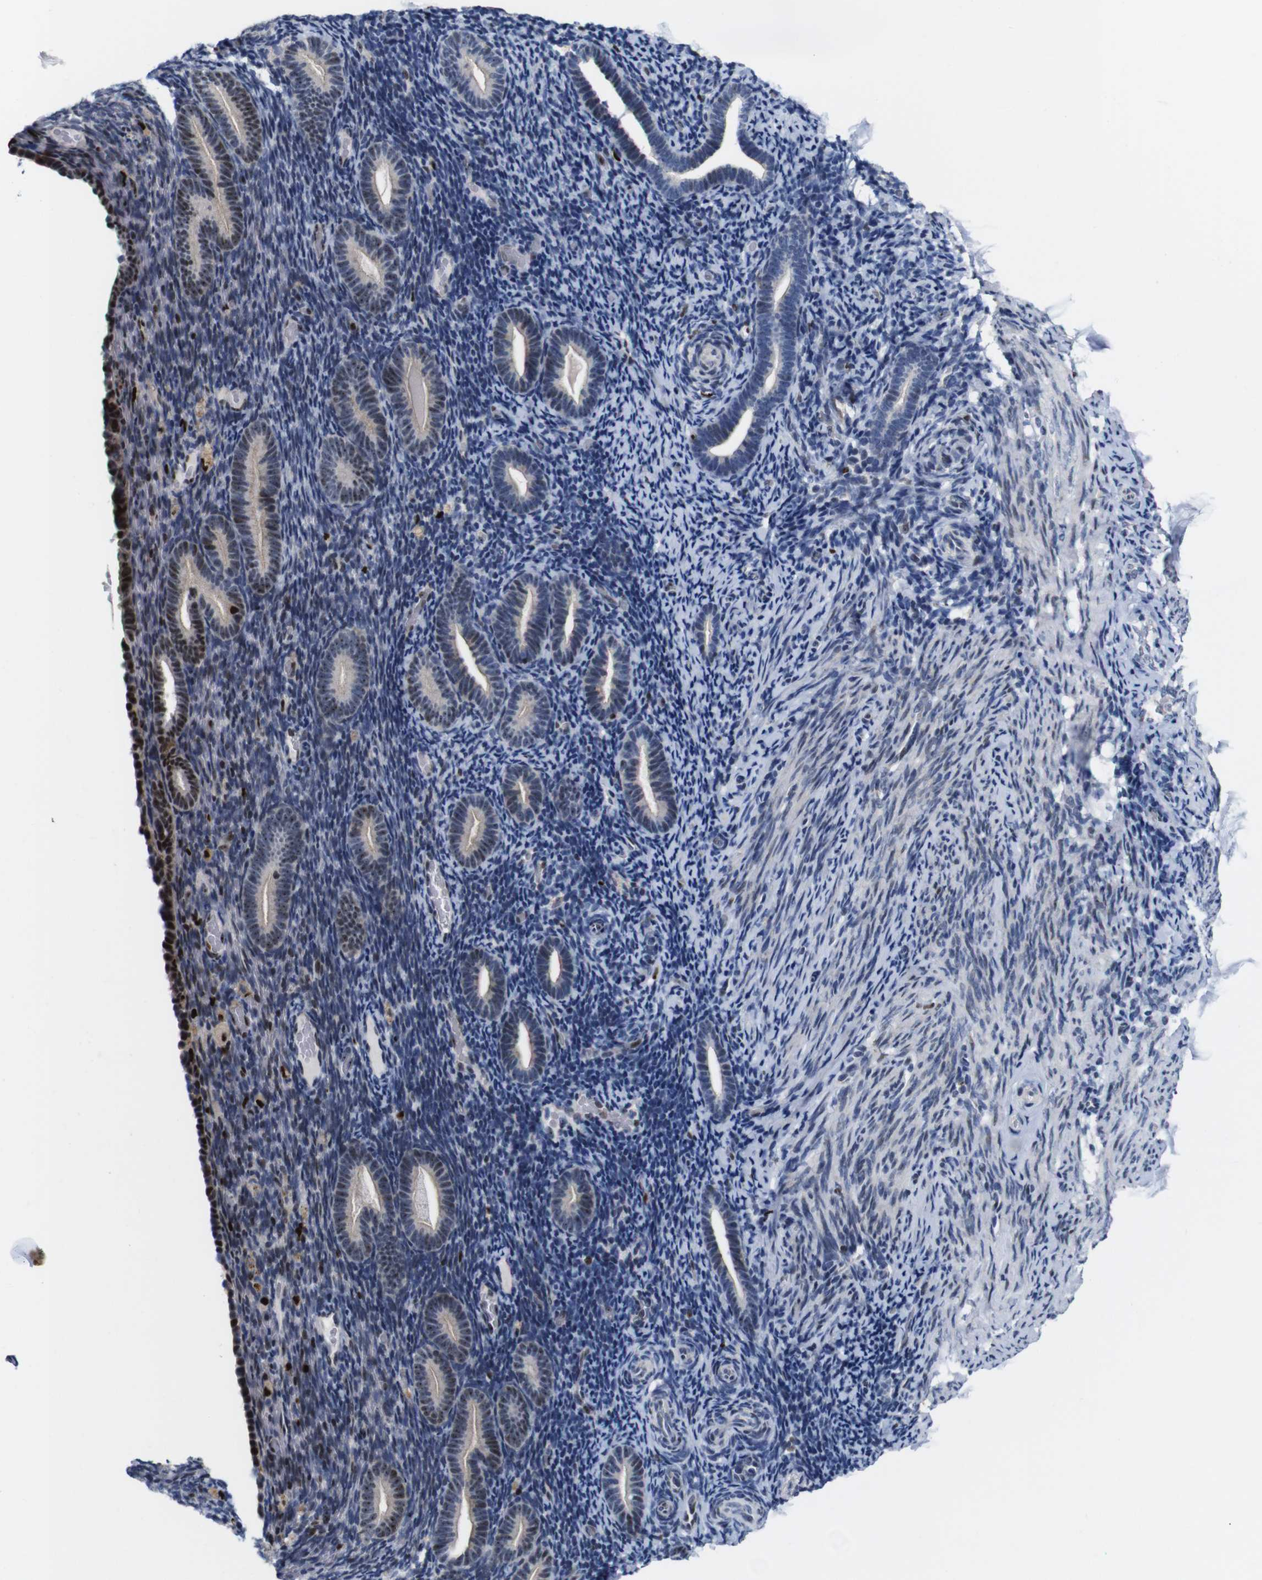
{"staining": {"intensity": "weak", "quantity": "<25%", "location": "nuclear"}, "tissue": "endometrium", "cell_type": "Cells in endometrial stroma", "image_type": "normal", "snomed": [{"axis": "morphology", "description": "Normal tissue, NOS"}, {"axis": "topography", "description": "Endometrium"}], "caption": "DAB (3,3'-diaminobenzidine) immunohistochemical staining of benign endometrium displays no significant staining in cells in endometrial stroma. (DAB (3,3'-diaminobenzidine) IHC visualized using brightfield microscopy, high magnification).", "gene": "GATA6", "patient": {"sex": "female", "age": 51}}